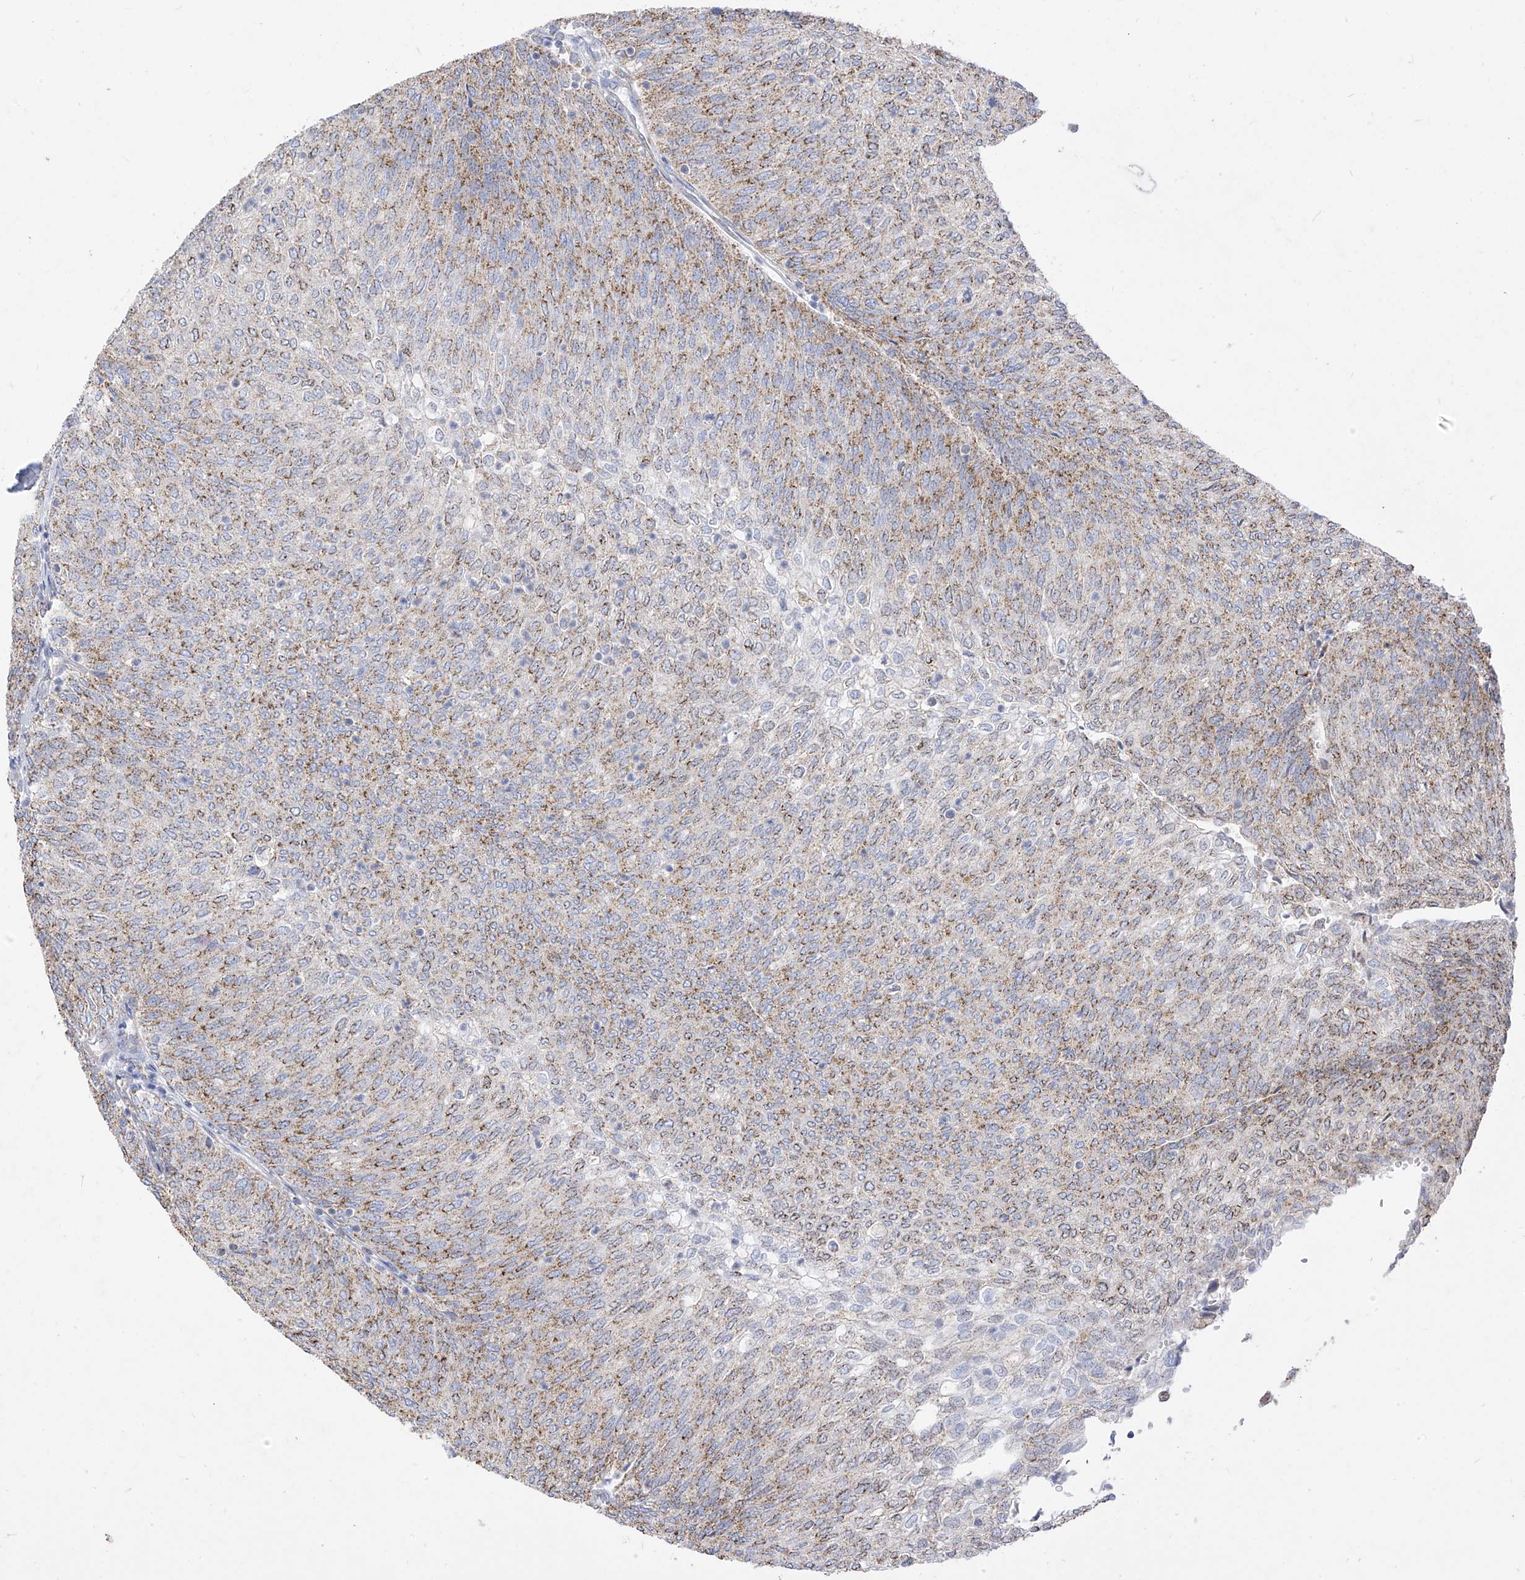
{"staining": {"intensity": "moderate", "quantity": ">75%", "location": "cytoplasmic/membranous"}, "tissue": "urothelial cancer", "cell_type": "Tumor cells", "image_type": "cancer", "snomed": [{"axis": "morphology", "description": "Urothelial carcinoma, Low grade"}, {"axis": "topography", "description": "Urinary bladder"}], "caption": "Immunohistochemical staining of human urothelial cancer reveals medium levels of moderate cytoplasmic/membranous protein staining in approximately >75% of tumor cells.", "gene": "RASA2", "patient": {"sex": "female", "age": 79}}